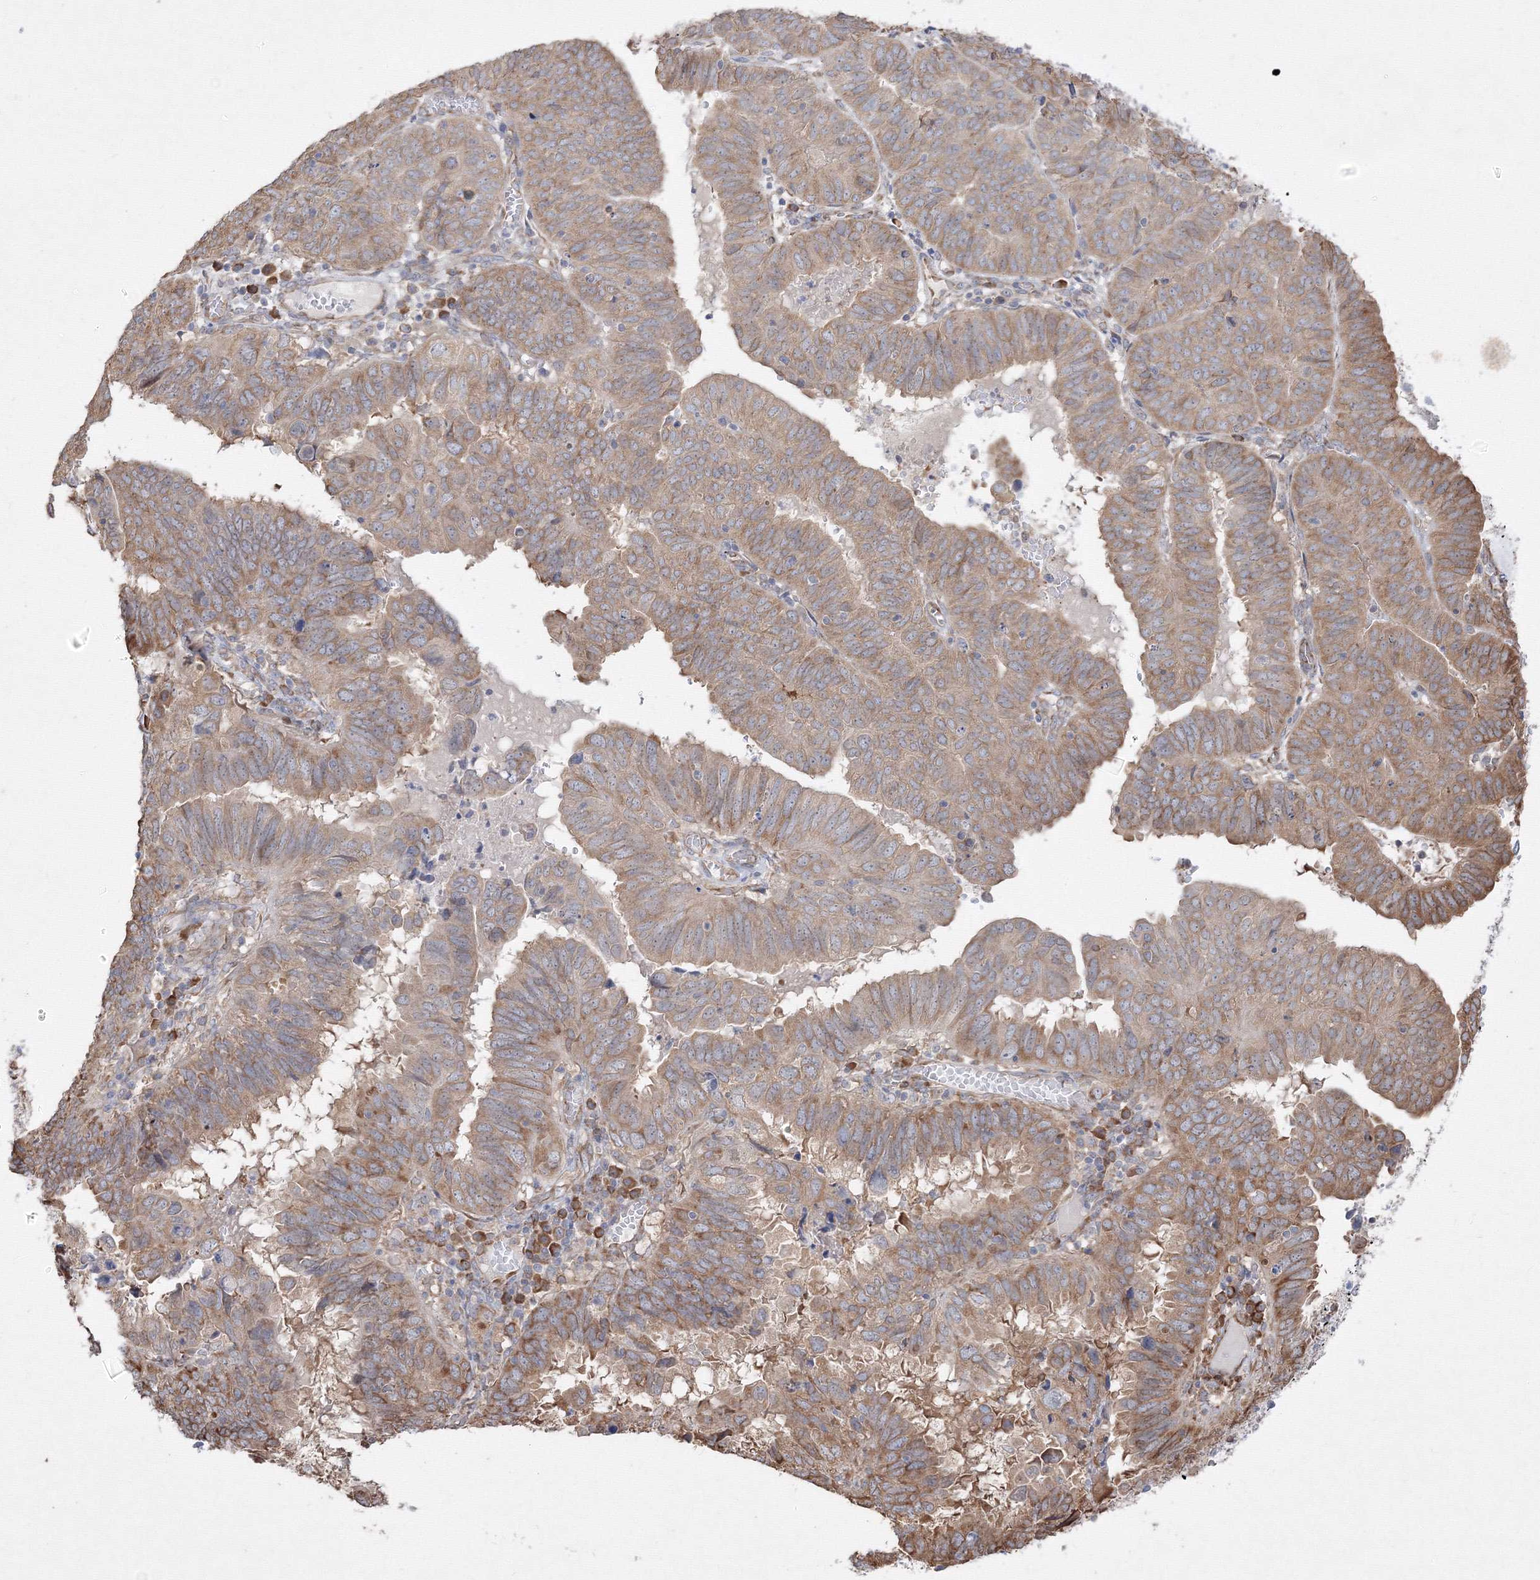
{"staining": {"intensity": "moderate", "quantity": ">75%", "location": "cytoplasmic/membranous"}, "tissue": "endometrial cancer", "cell_type": "Tumor cells", "image_type": "cancer", "snomed": [{"axis": "morphology", "description": "Adenocarcinoma, NOS"}, {"axis": "topography", "description": "Uterus"}], "caption": "Immunohistochemical staining of human endometrial cancer (adenocarcinoma) shows medium levels of moderate cytoplasmic/membranous protein positivity in approximately >75% of tumor cells.", "gene": "FBXL8", "patient": {"sex": "female", "age": 77}}